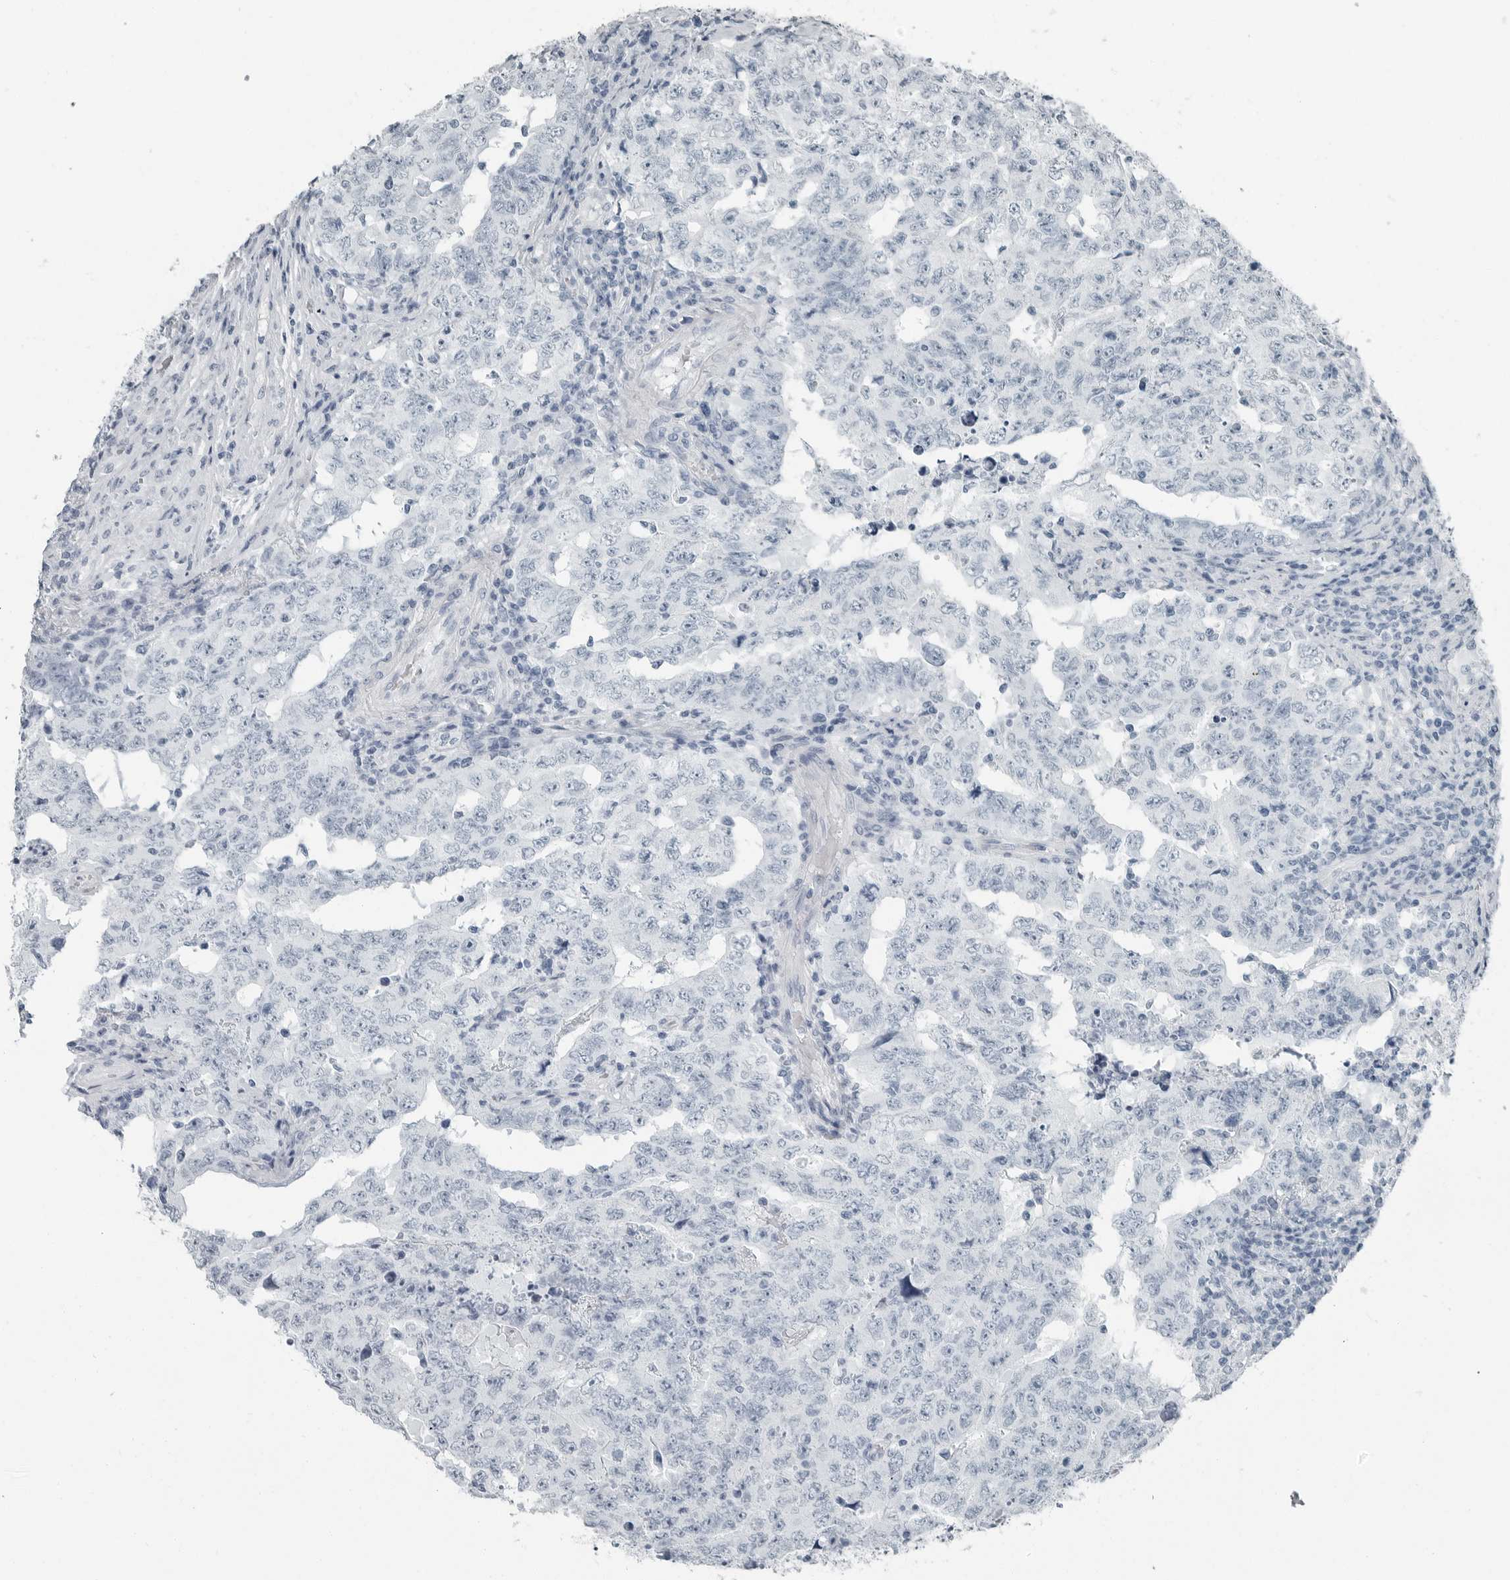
{"staining": {"intensity": "negative", "quantity": "none", "location": "none"}, "tissue": "testis cancer", "cell_type": "Tumor cells", "image_type": "cancer", "snomed": [{"axis": "morphology", "description": "Carcinoma, Embryonal, NOS"}, {"axis": "topography", "description": "Testis"}], "caption": "Tumor cells show no significant protein expression in testis embryonal carcinoma. The staining was performed using DAB (3,3'-diaminobenzidine) to visualize the protein expression in brown, while the nuclei were stained in blue with hematoxylin (Magnification: 20x).", "gene": "FABP6", "patient": {"sex": "male", "age": 26}}